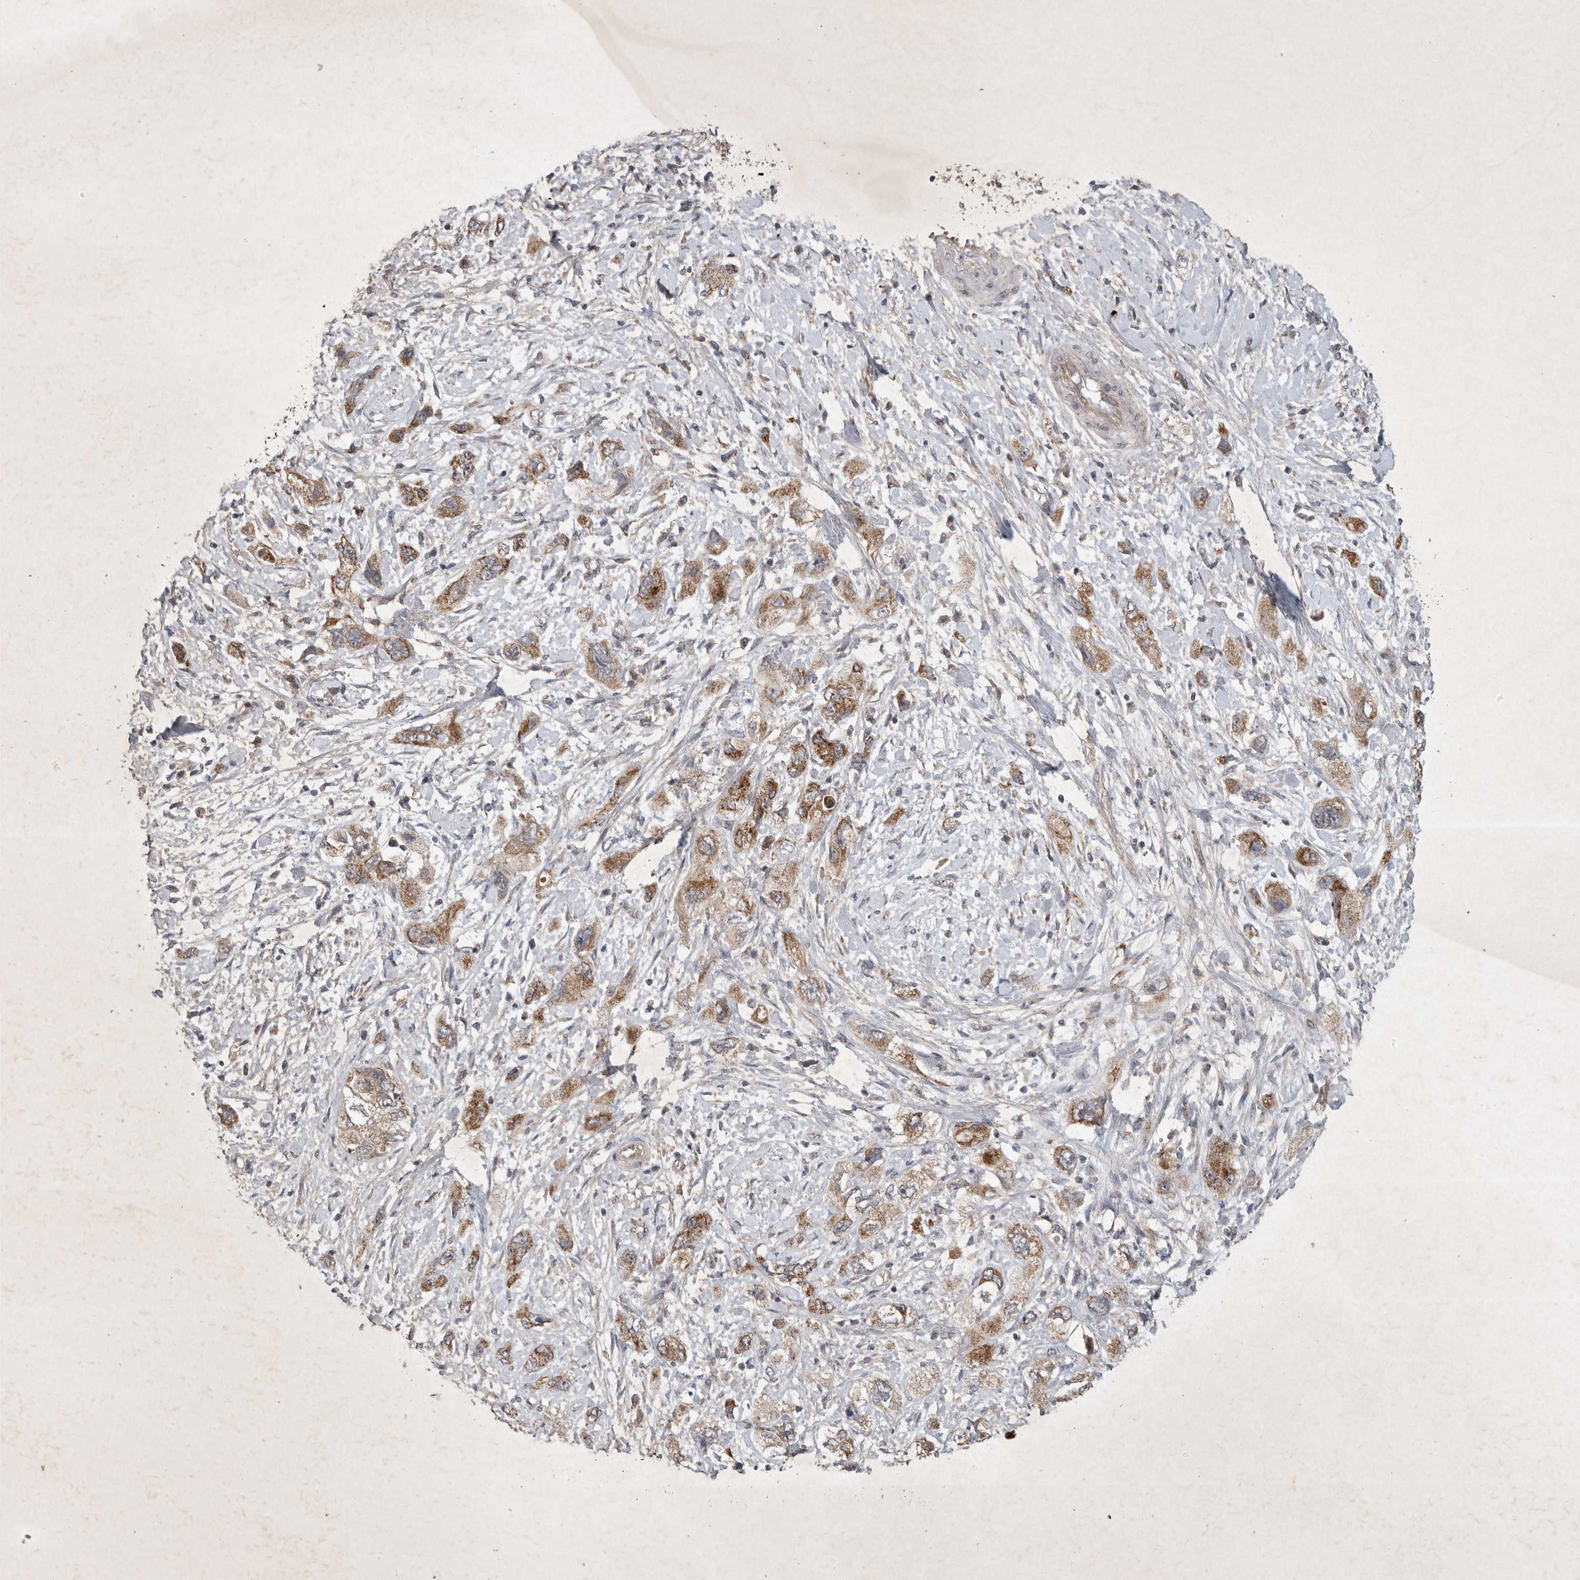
{"staining": {"intensity": "moderate", "quantity": ">75%", "location": "cytoplasmic/membranous"}, "tissue": "pancreatic cancer", "cell_type": "Tumor cells", "image_type": "cancer", "snomed": [{"axis": "morphology", "description": "Adenocarcinoma, NOS"}, {"axis": "topography", "description": "Pancreas"}], "caption": "Human pancreatic cancer stained with a brown dye reveals moderate cytoplasmic/membranous positive positivity in about >75% of tumor cells.", "gene": "DDR1", "patient": {"sex": "female", "age": 73}}